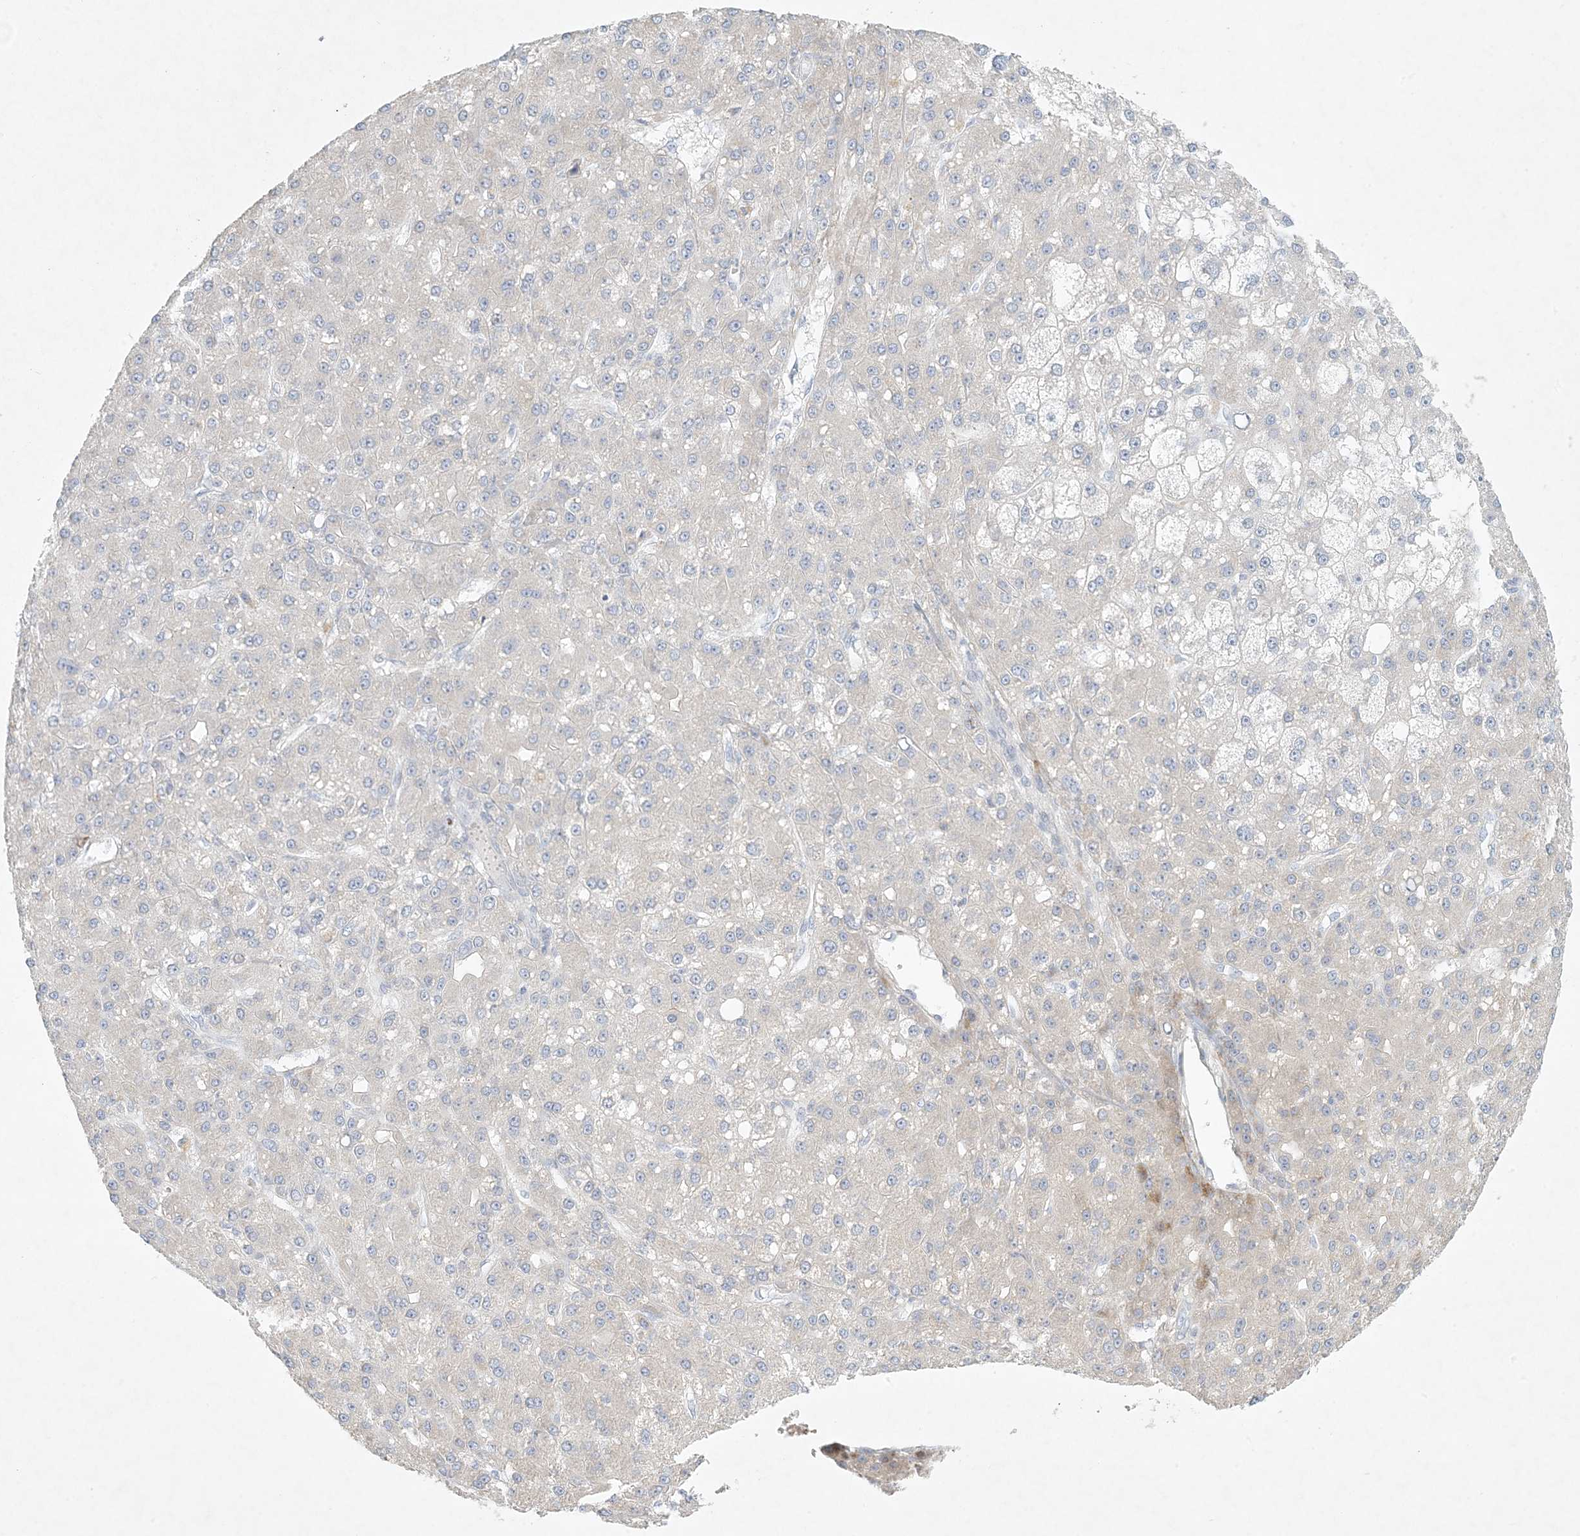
{"staining": {"intensity": "negative", "quantity": "none", "location": "none"}, "tissue": "liver cancer", "cell_type": "Tumor cells", "image_type": "cancer", "snomed": [{"axis": "morphology", "description": "Carcinoma, Hepatocellular, NOS"}, {"axis": "topography", "description": "Liver"}], "caption": "The image shows no significant expression in tumor cells of liver cancer (hepatocellular carcinoma).", "gene": "ZNF385D", "patient": {"sex": "male", "age": 67}}